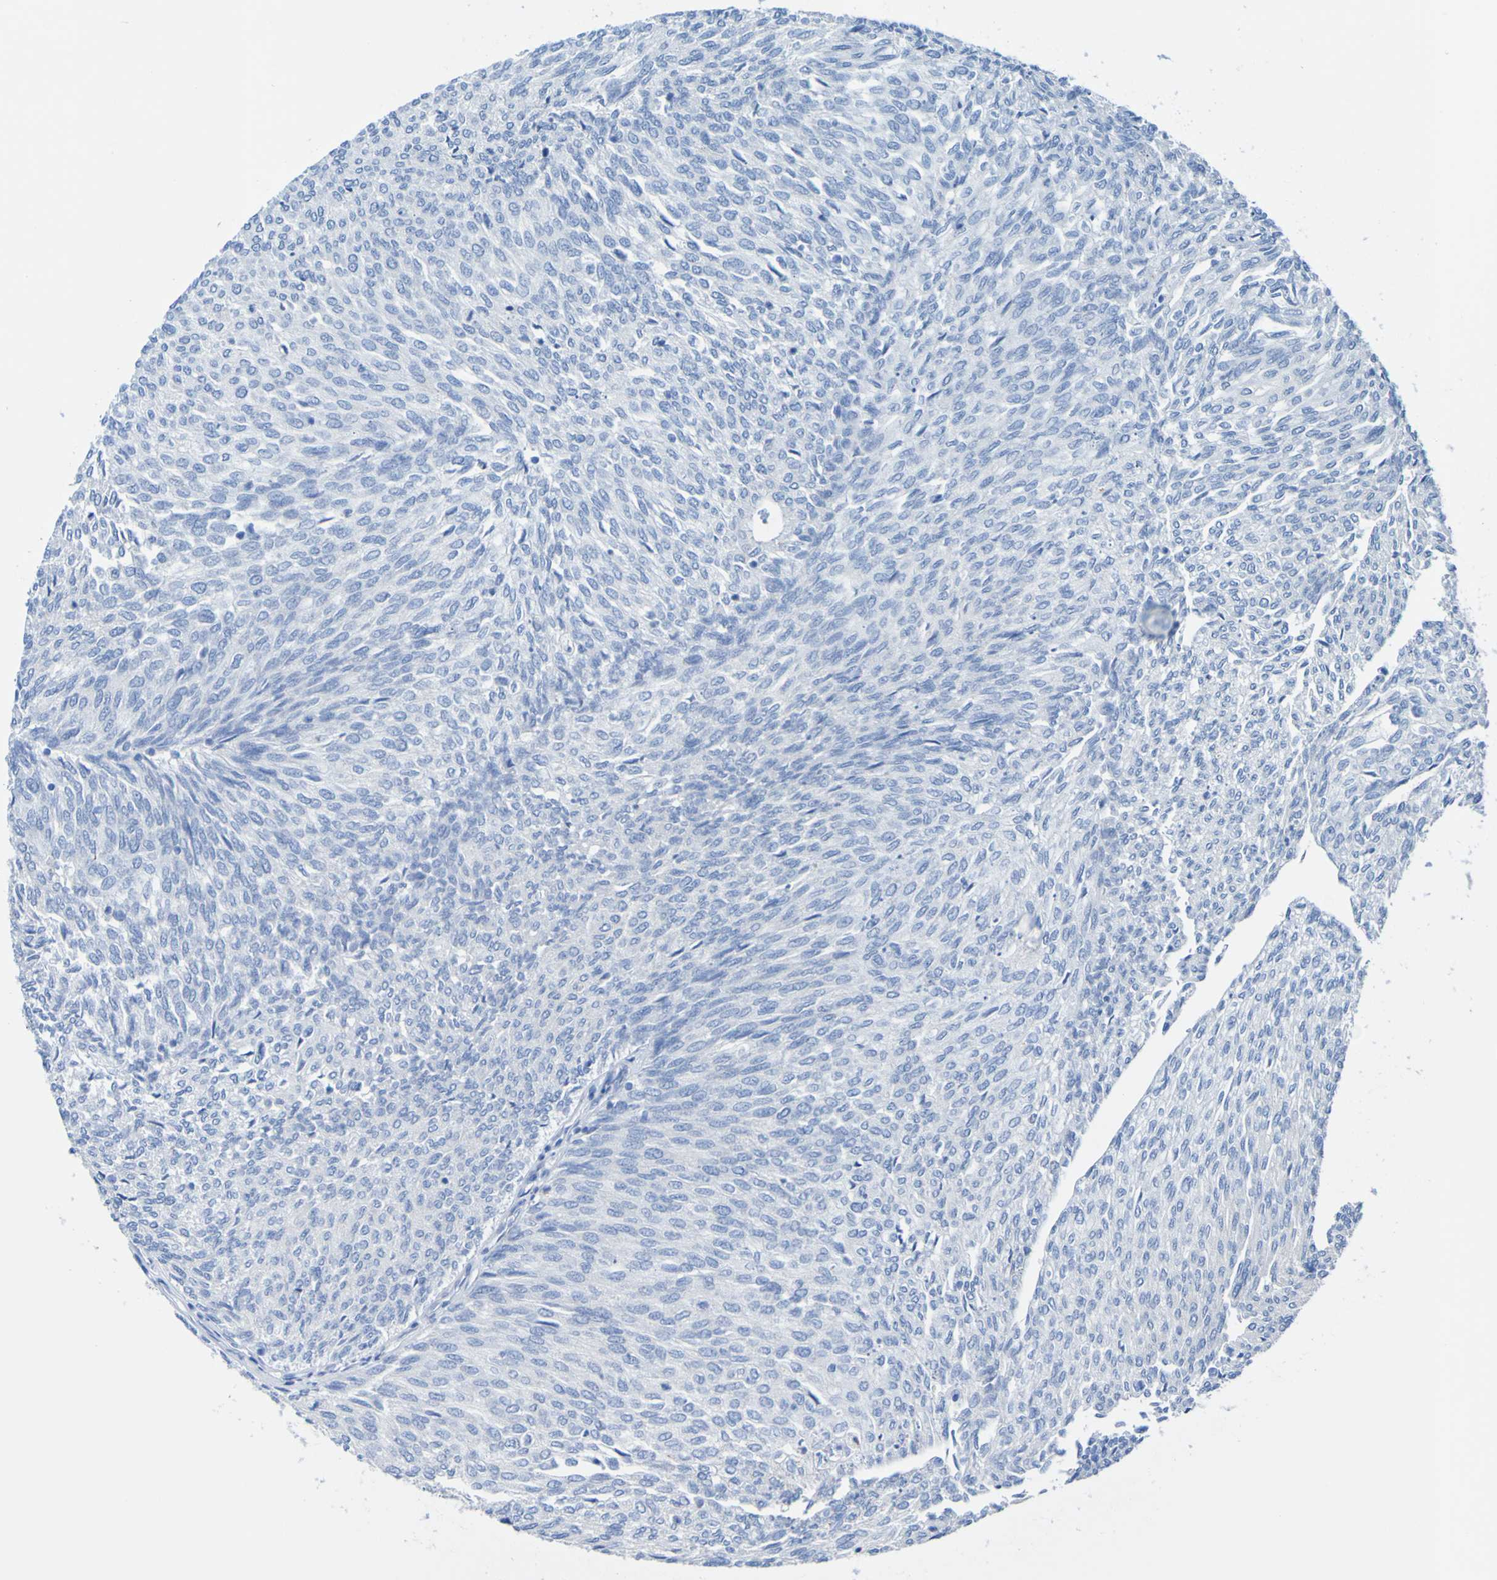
{"staining": {"intensity": "negative", "quantity": "none", "location": "none"}, "tissue": "urothelial cancer", "cell_type": "Tumor cells", "image_type": "cancer", "snomed": [{"axis": "morphology", "description": "Urothelial carcinoma, Low grade"}, {"axis": "topography", "description": "Urinary bladder"}], "caption": "DAB (3,3'-diaminobenzidine) immunohistochemical staining of urothelial carcinoma (low-grade) exhibits no significant expression in tumor cells. Nuclei are stained in blue.", "gene": "ACMSD", "patient": {"sex": "female", "age": 79}}